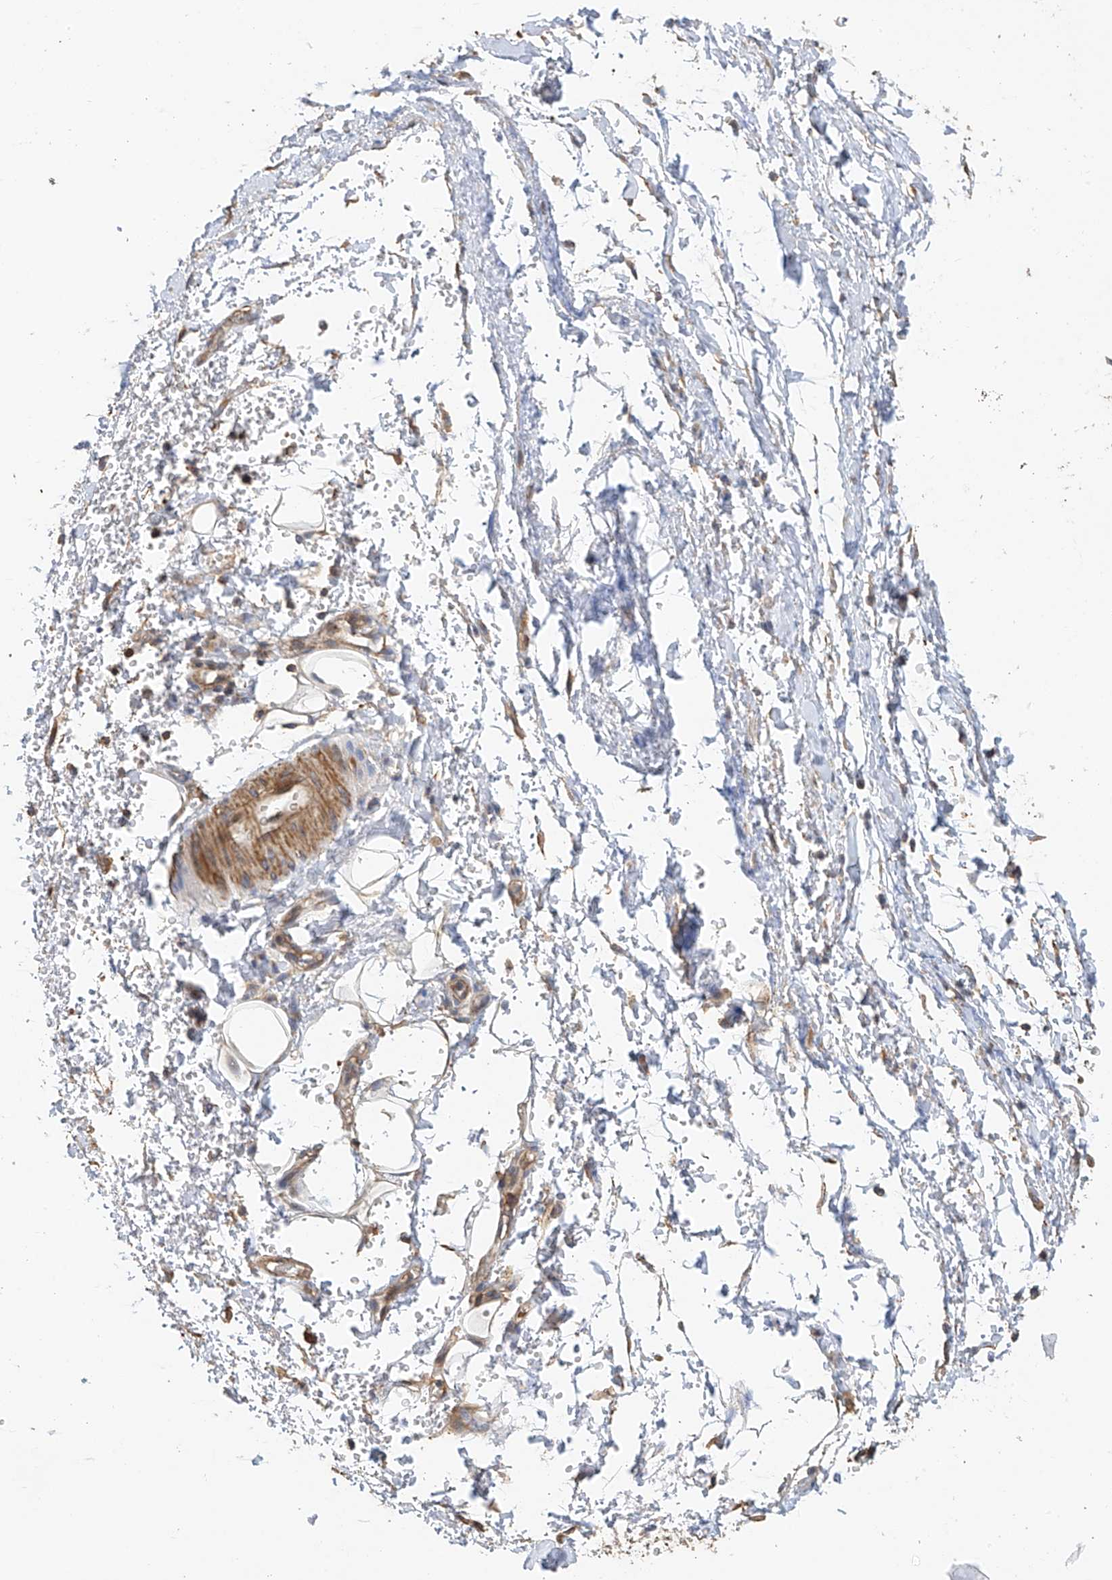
{"staining": {"intensity": "negative", "quantity": "none", "location": "none"}, "tissue": "adipose tissue", "cell_type": "Adipocytes", "image_type": "normal", "snomed": [{"axis": "morphology", "description": "Normal tissue, NOS"}, {"axis": "morphology", "description": "Adenocarcinoma, NOS"}, {"axis": "topography", "description": "Stomach, upper"}, {"axis": "topography", "description": "Peripheral nerve tissue"}], "caption": "High magnification brightfield microscopy of benign adipose tissue stained with DAB (3,3'-diaminobenzidine) (brown) and counterstained with hematoxylin (blue): adipocytes show no significant positivity. (DAB IHC, high magnification).", "gene": "SLC43A3", "patient": {"sex": "male", "age": 62}}